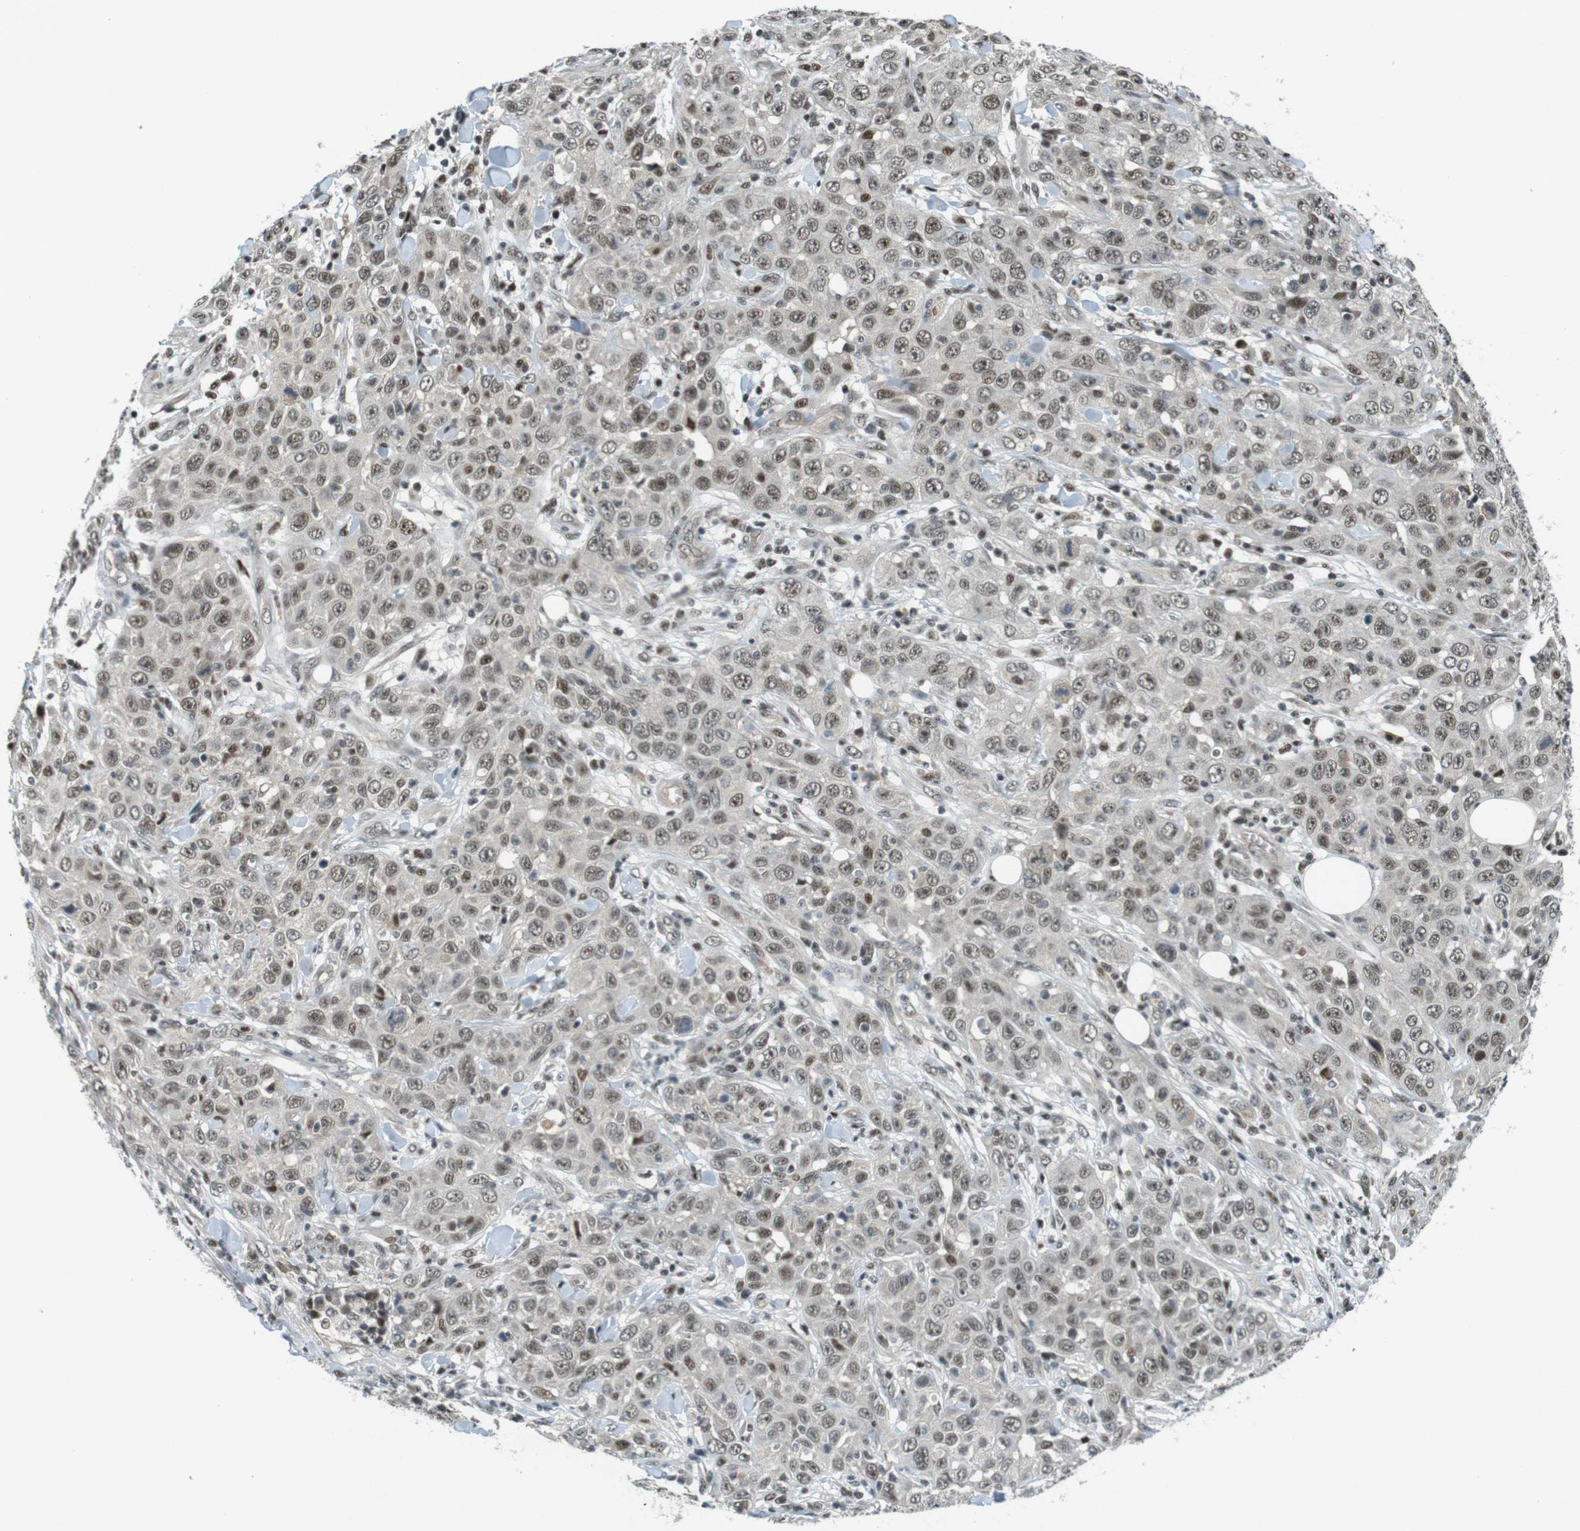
{"staining": {"intensity": "moderate", "quantity": ">75%", "location": "nuclear"}, "tissue": "skin cancer", "cell_type": "Tumor cells", "image_type": "cancer", "snomed": [{"axis": "morphology", "description": "Squamous cell carcinoma, NOS"}, {"axis": "topography", "description": "Skin"}], "caption": "Human skin squamous cell carcinoma stained for a protein (brown) exhibits moderate nuclear positive expression in about >75% of tumor cells.", "gene": "MAPKAPK5", "patient": {"sex": "female", "age": 88}}